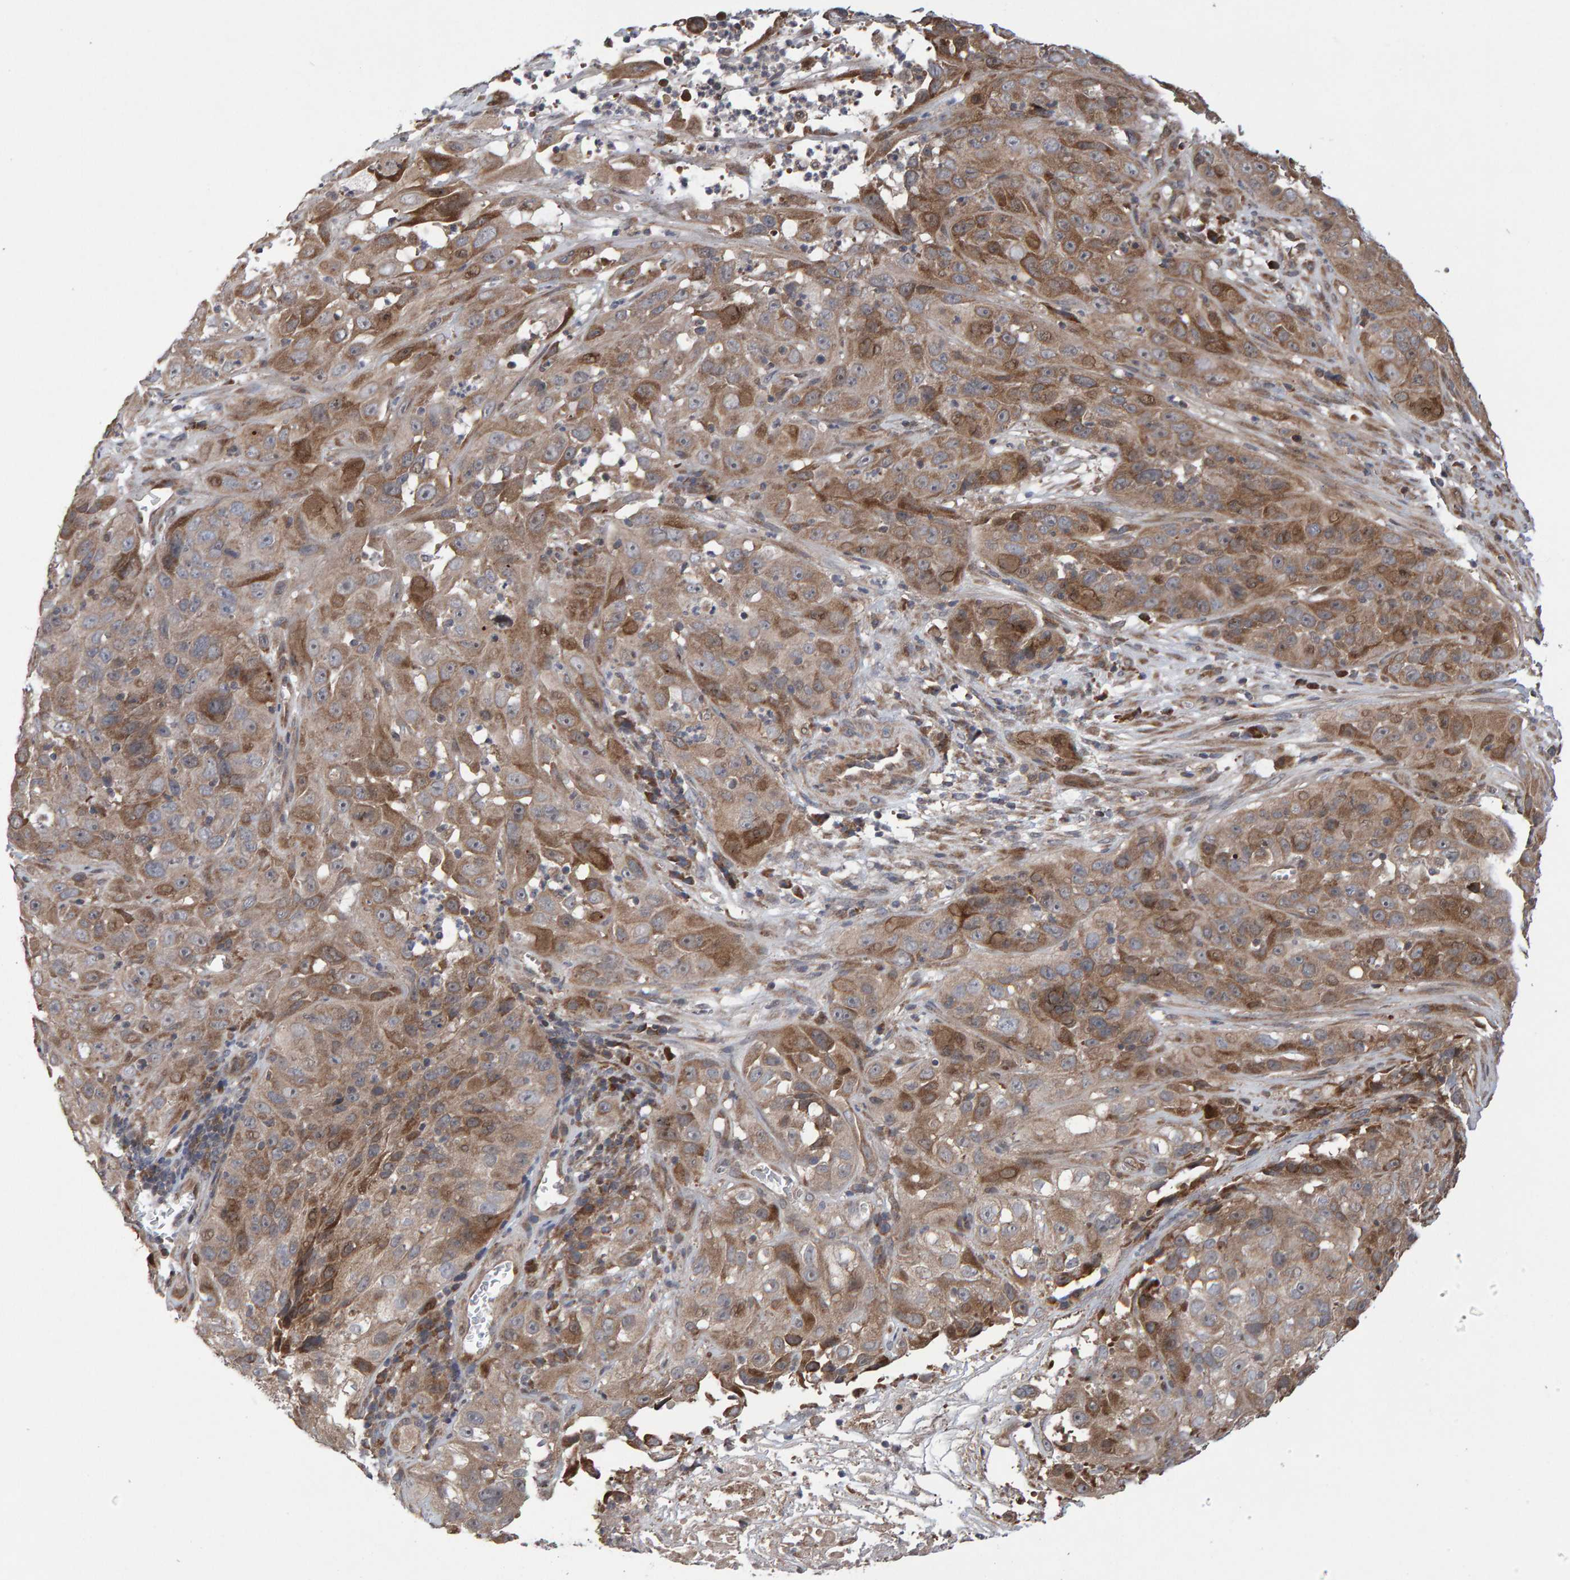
{"staining": {"intensity": "moderate", "quantity": ">75%", "location": "cytoplasmic/membranous"}, "tissue": "cervical cancer", "cell_type": "Tumor cells", "image_type": "cancer", "snomed": [{"axis": "morphology", "description": "Squamous cell carcinoma, NOS"}, {"axis": "topography", "description": "Cervix"}], "caption": "Immunohistochemistry of human squamous cell carcinoma (cervical) displays medium levels of moderate cytoplasmic/membranous positivity in approximately >75% of tumor cells.", "gene": "PECR", "patient": {"sex": "female", "age": 32}}